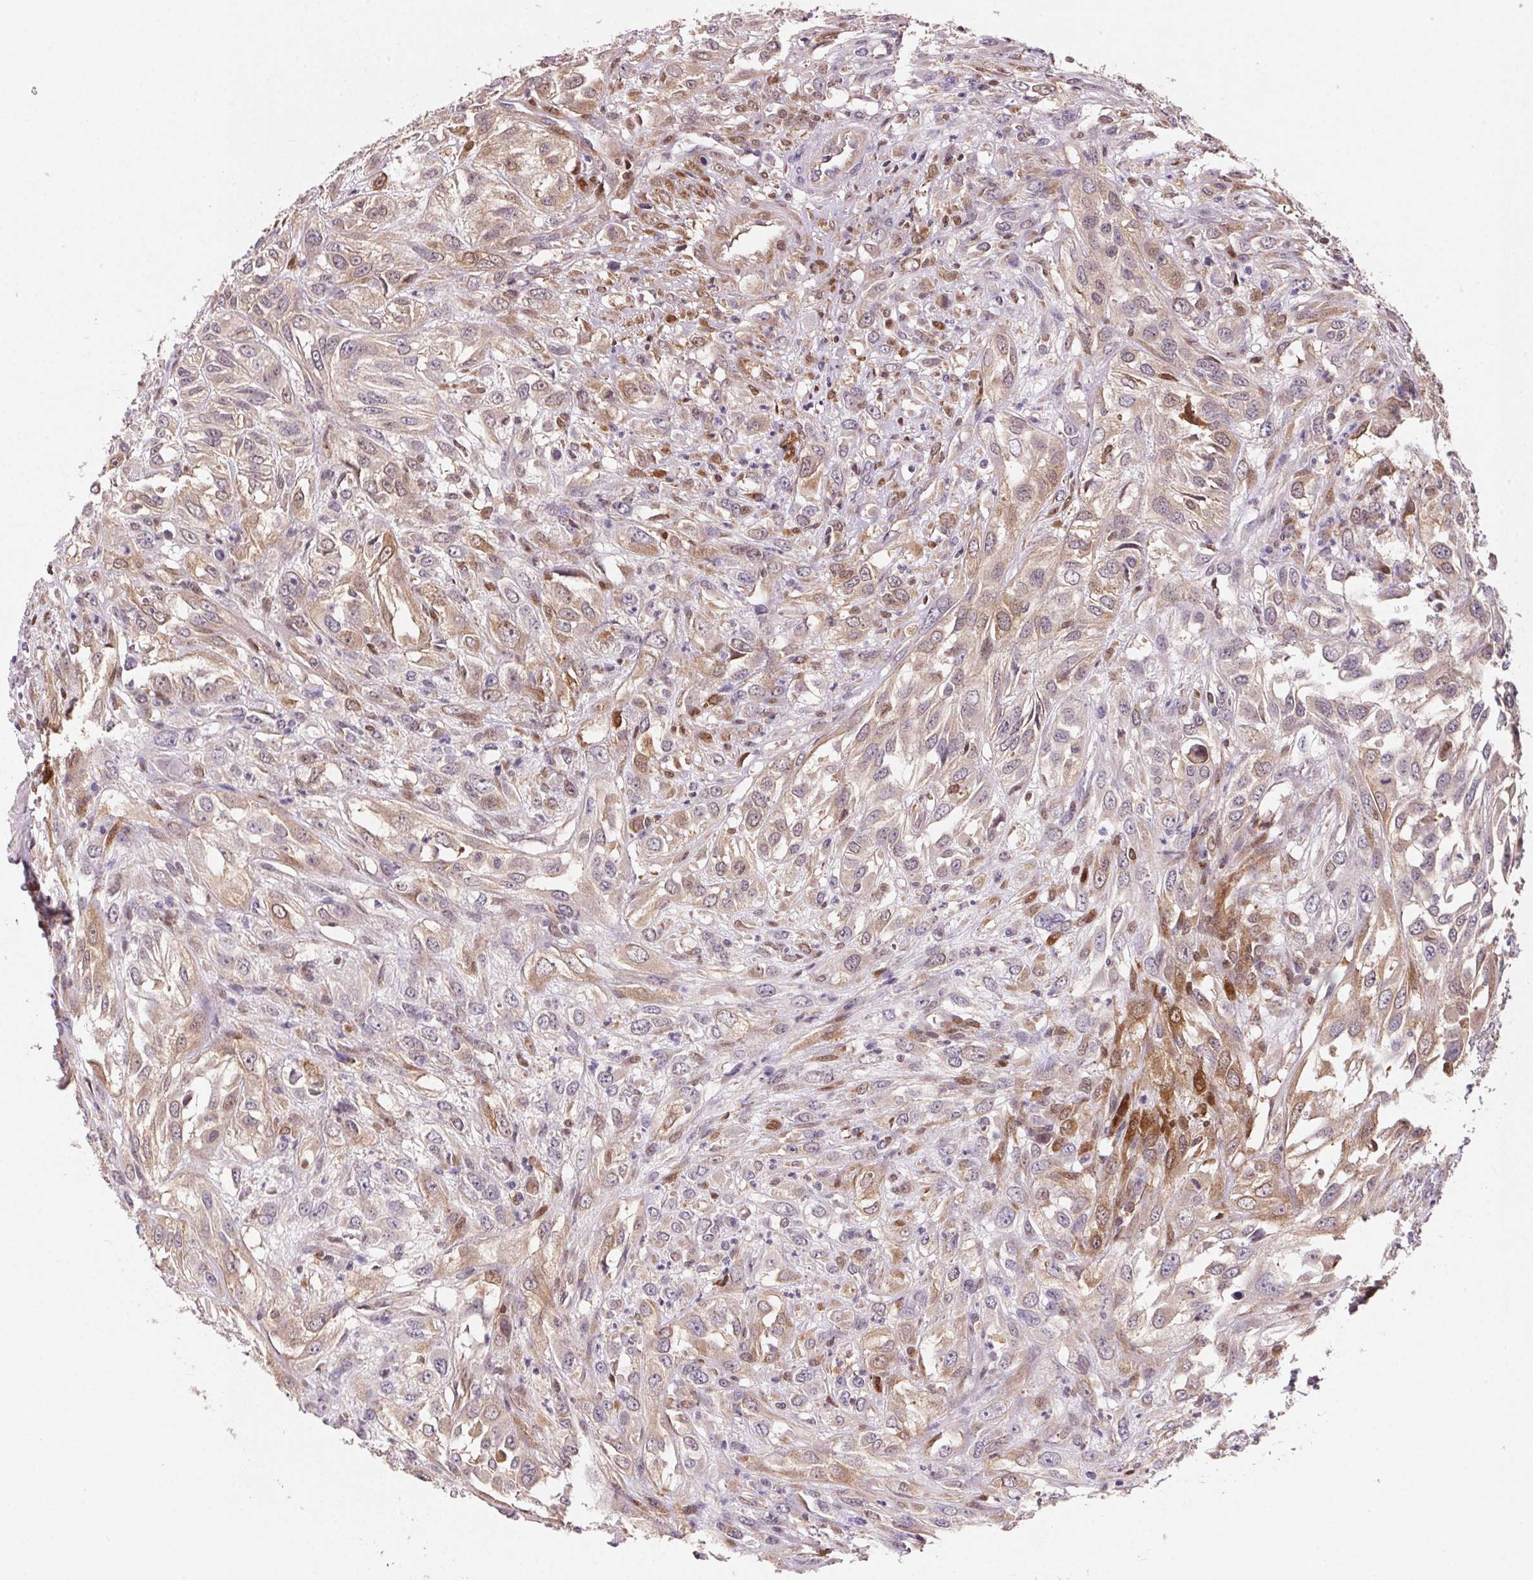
{"staining": {"intensity": "moderate", "quantity": "<25%", "location": "cytoplasmic/membranous"}, "tissue": "urothelial cancer", "cell_type": "Tumor cells", "image_type": "cancer", "snomed": [{"axis": "morphology", "description": "Urothelial carcinoma, High grade"}, {"axis": "topography", "description": "Urinary bladder"}], "caption": "Tumor cells exhibit moderate cytoplasmic/membranous expression in about <25% of cells in high-grade urothelial carcinoma.", "gene": "GBP1", "patient": {"sex": "male", "age": 67}}